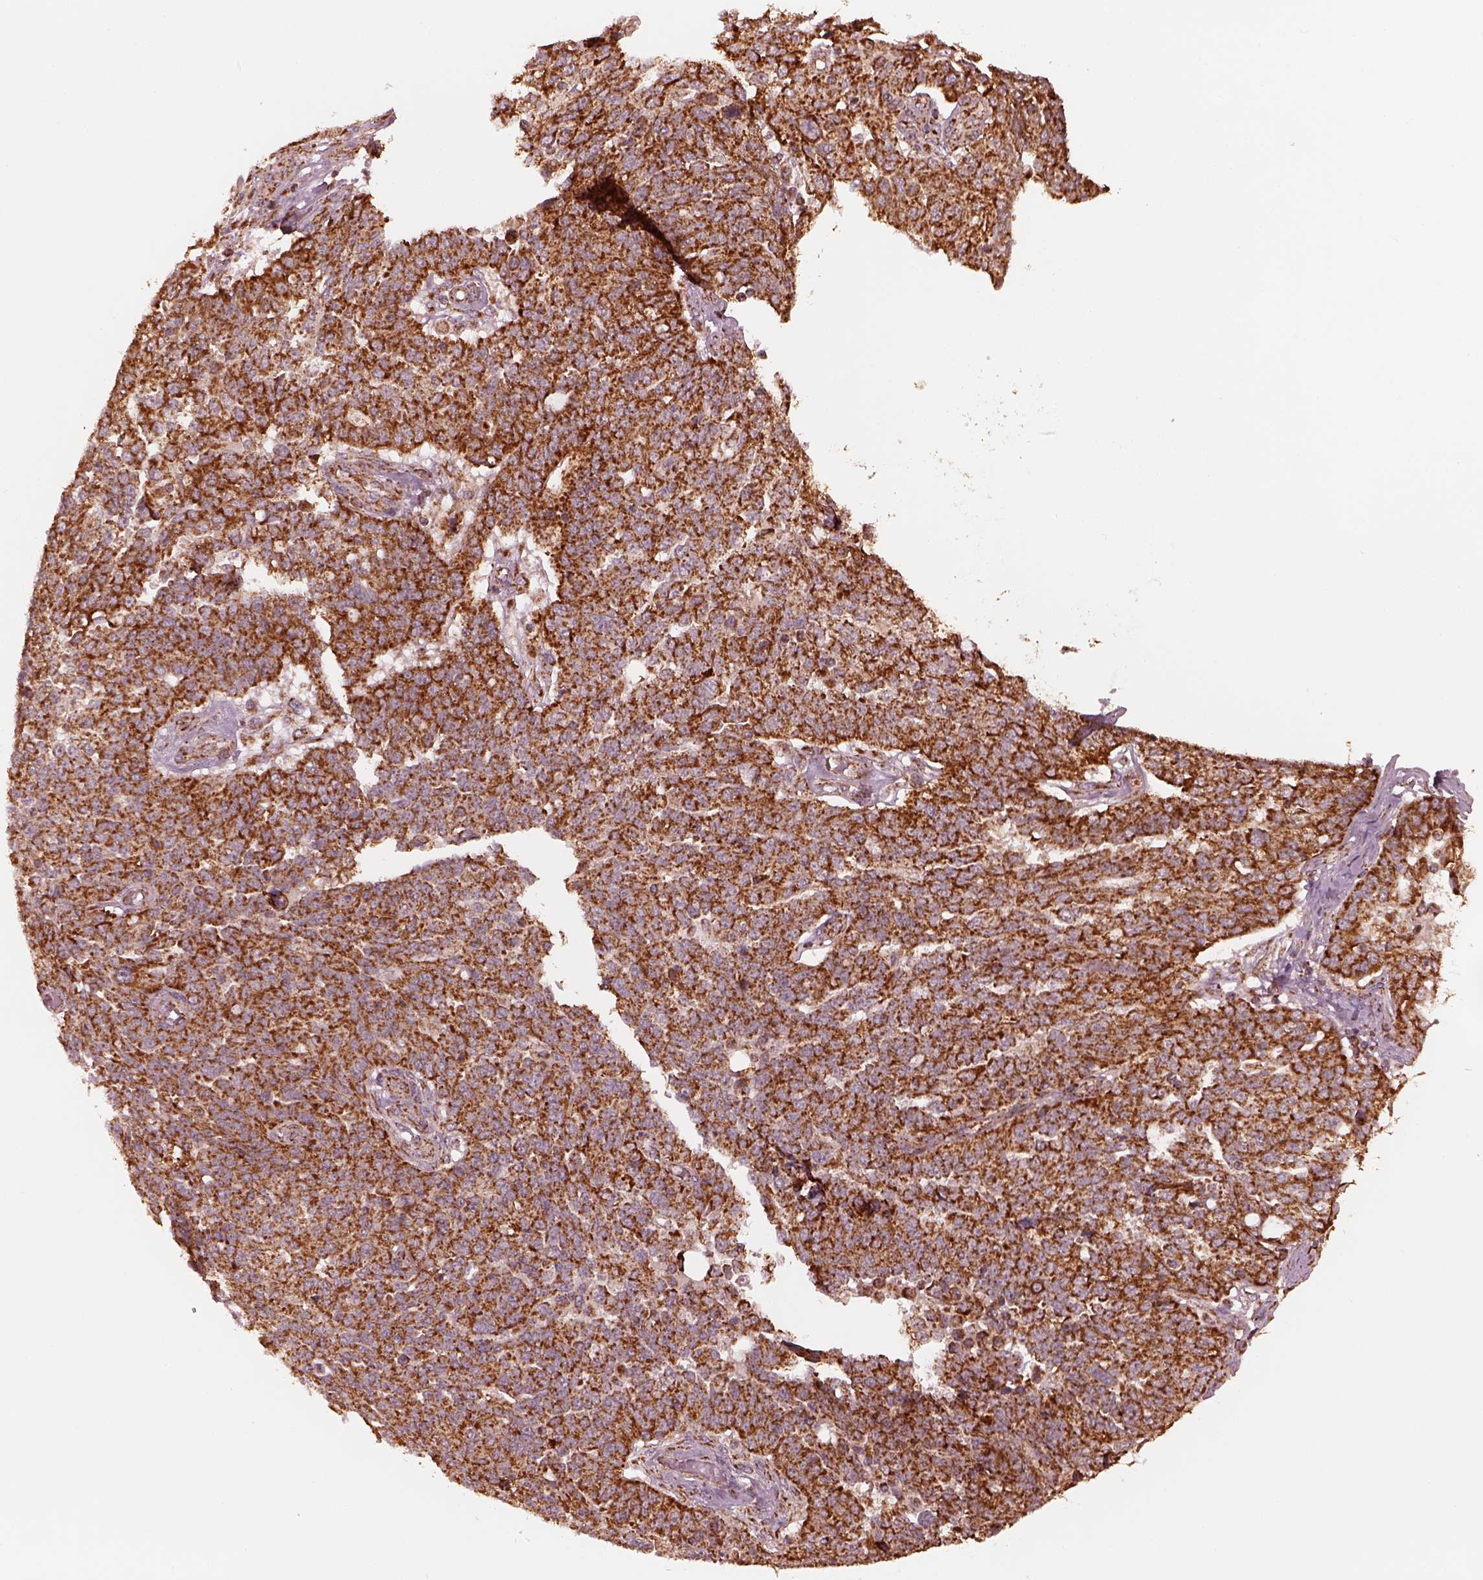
{"staining": {"intensity": "strong", "quantity": ">75%", "location": "cytoplasmic/membranous"}, "tissue": "ovarian cancer", "cell_type": "Tumor cells", "image_type": "cancer", "snomed": [{"axis": "morphology", "description": "Cystadenocarcinoma, serous, NOS"}, {"axis": "topography", "description": "Ovary"}], "caption": "Ovarian cancer (serous cystadenocarcinoma) stained with DAB (3,3'-diaminobenzidine) IHC demonstrates high levels of strong cytoplasmic/membranous staining in approximately >75% of tumor cells. (IHC, brightfield microscopy, high magnification).", "gene": "NDUFB10", "patient": {"sex": "female", "age": 67}}